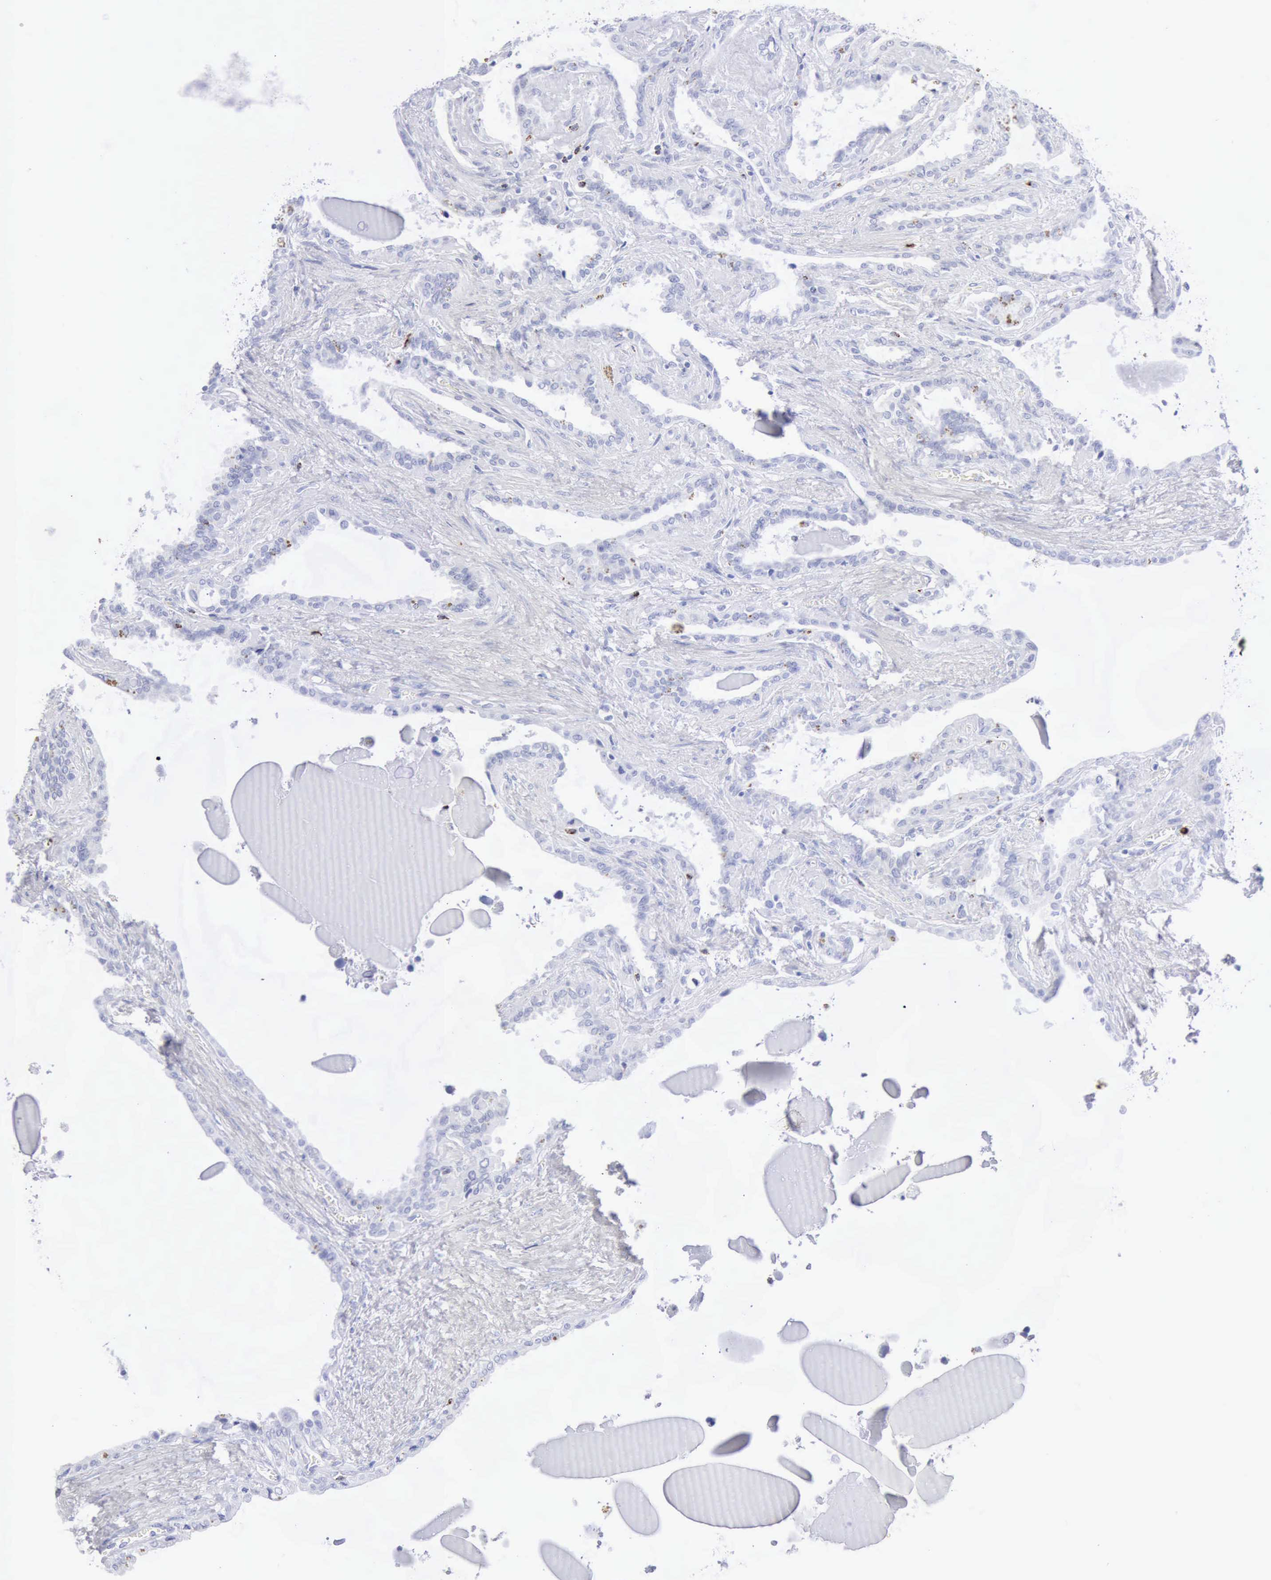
{"staining": {"intensity": "negative", "quantity": "none", "location": "none"}, "tissue": "seminal vesicle", "cell_type": "Glandular cells", "image_type": "normal", "snomed": [{"axis": "morphology", "description": "Normal tissue, NOS"}, {"axis": "morphology", "description": "Inflammation, NOS"}, {"axis": "topography", "description": "Urinary bladder"}, {"axis": "topography", "description": "Prostate"}, {"axis": "topography", "description": "Seminal veicle"}], "caption": "This is an IHC histopathology image of benign human seminal vesicle. There is no expression in glandular cells.", "gene": "GZMB", "patient": {"sex": "male", "age": 82}}